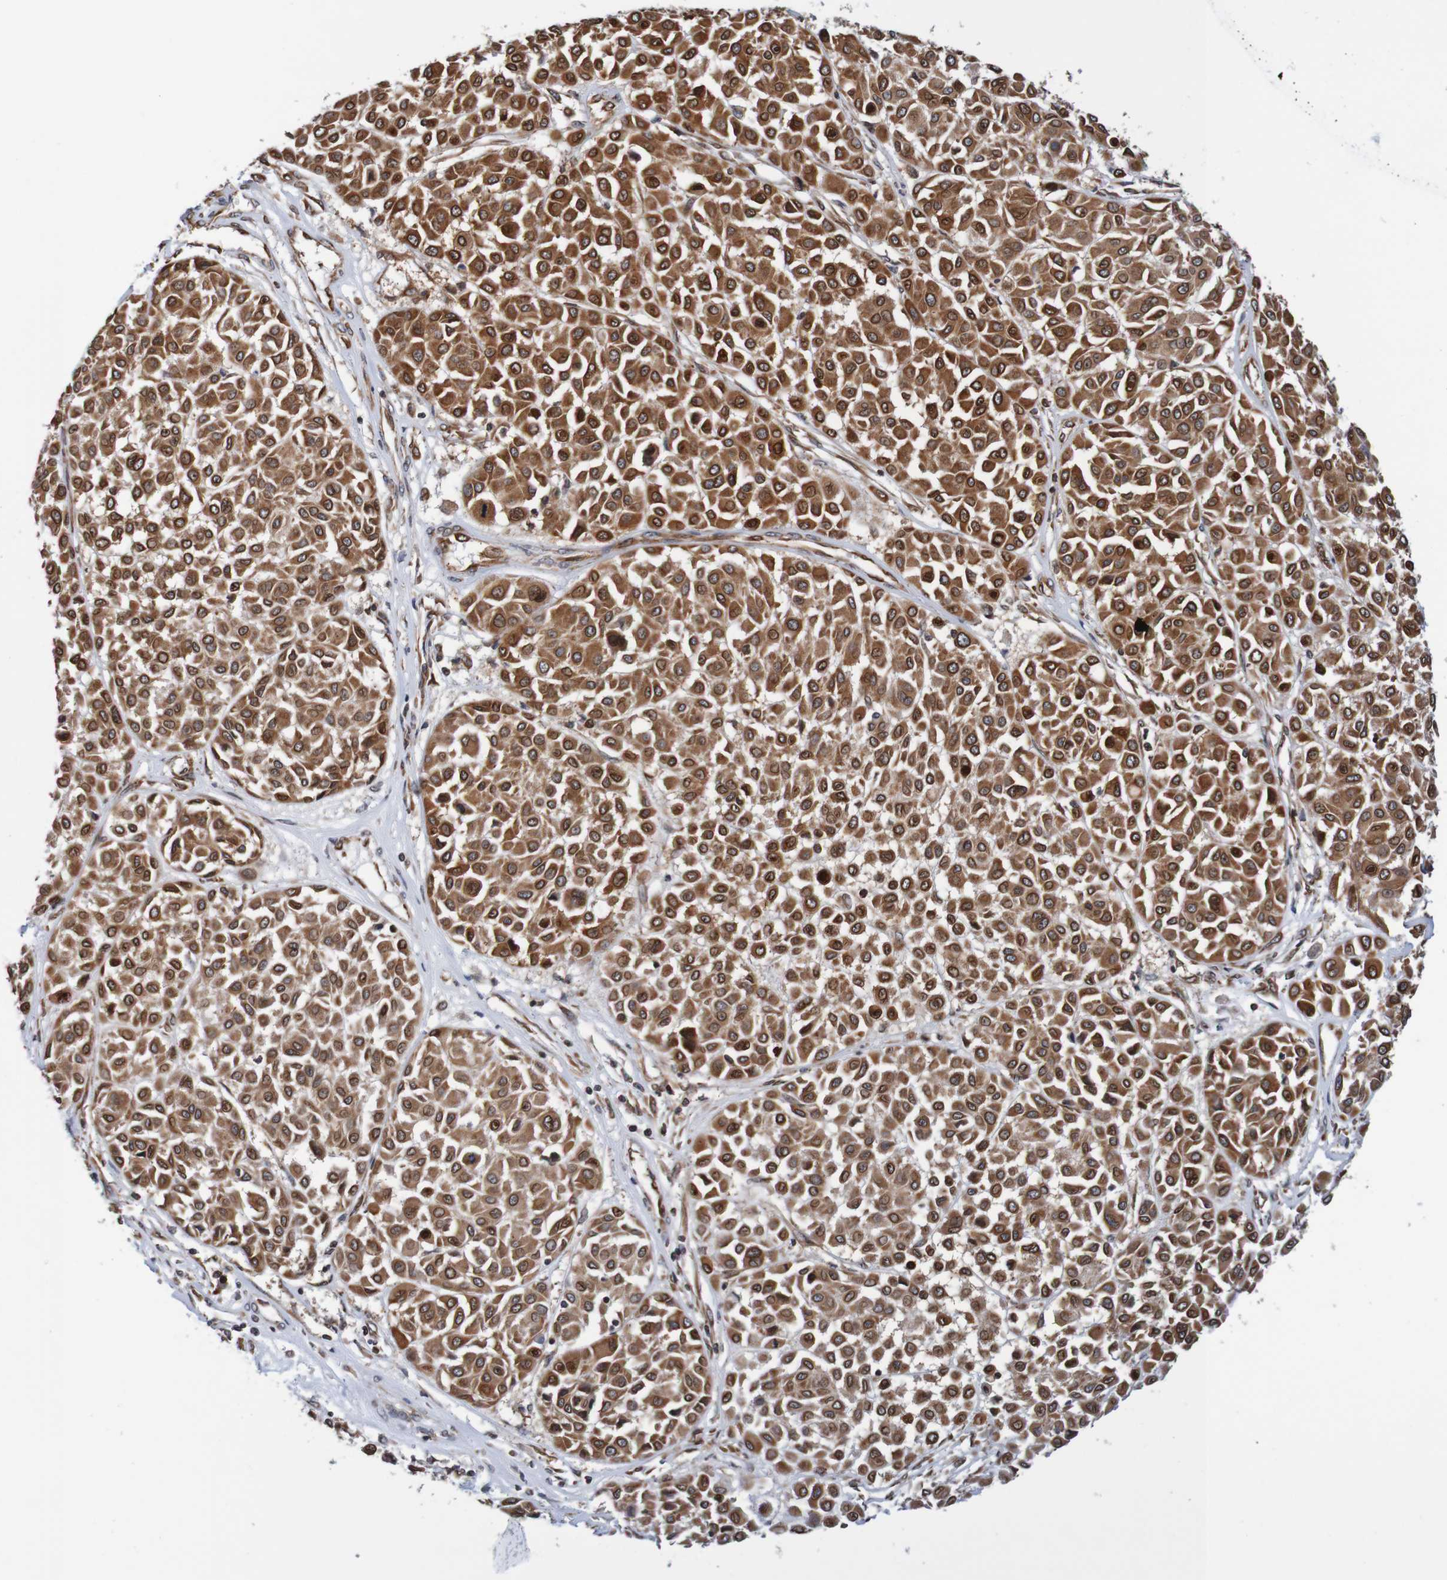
{"staining": {"intensity": "strong", "quantity": ">75%", "location": "cytoplasmic/membranous,nuclear"}, "tissue": "melanoma", "cell_type": "Tumor cells", "image_type": "cancer", "snomed": [{"axis": "morphology", "description": "Malignant melanoma, Metastatic site"}, {"axis": "topography", "description": "Soft tissue"}], "caption": "Strong cytoplasmic/membranous and nuclear positivity is identified in approximately >75% of tumor cells in malignant melanoma (metastatic site). (DAB IHC, brown staining for protein, blue staining for nuclei).", "gene": "TMEM109", "patient": {"sex": "male", "age": 41}}